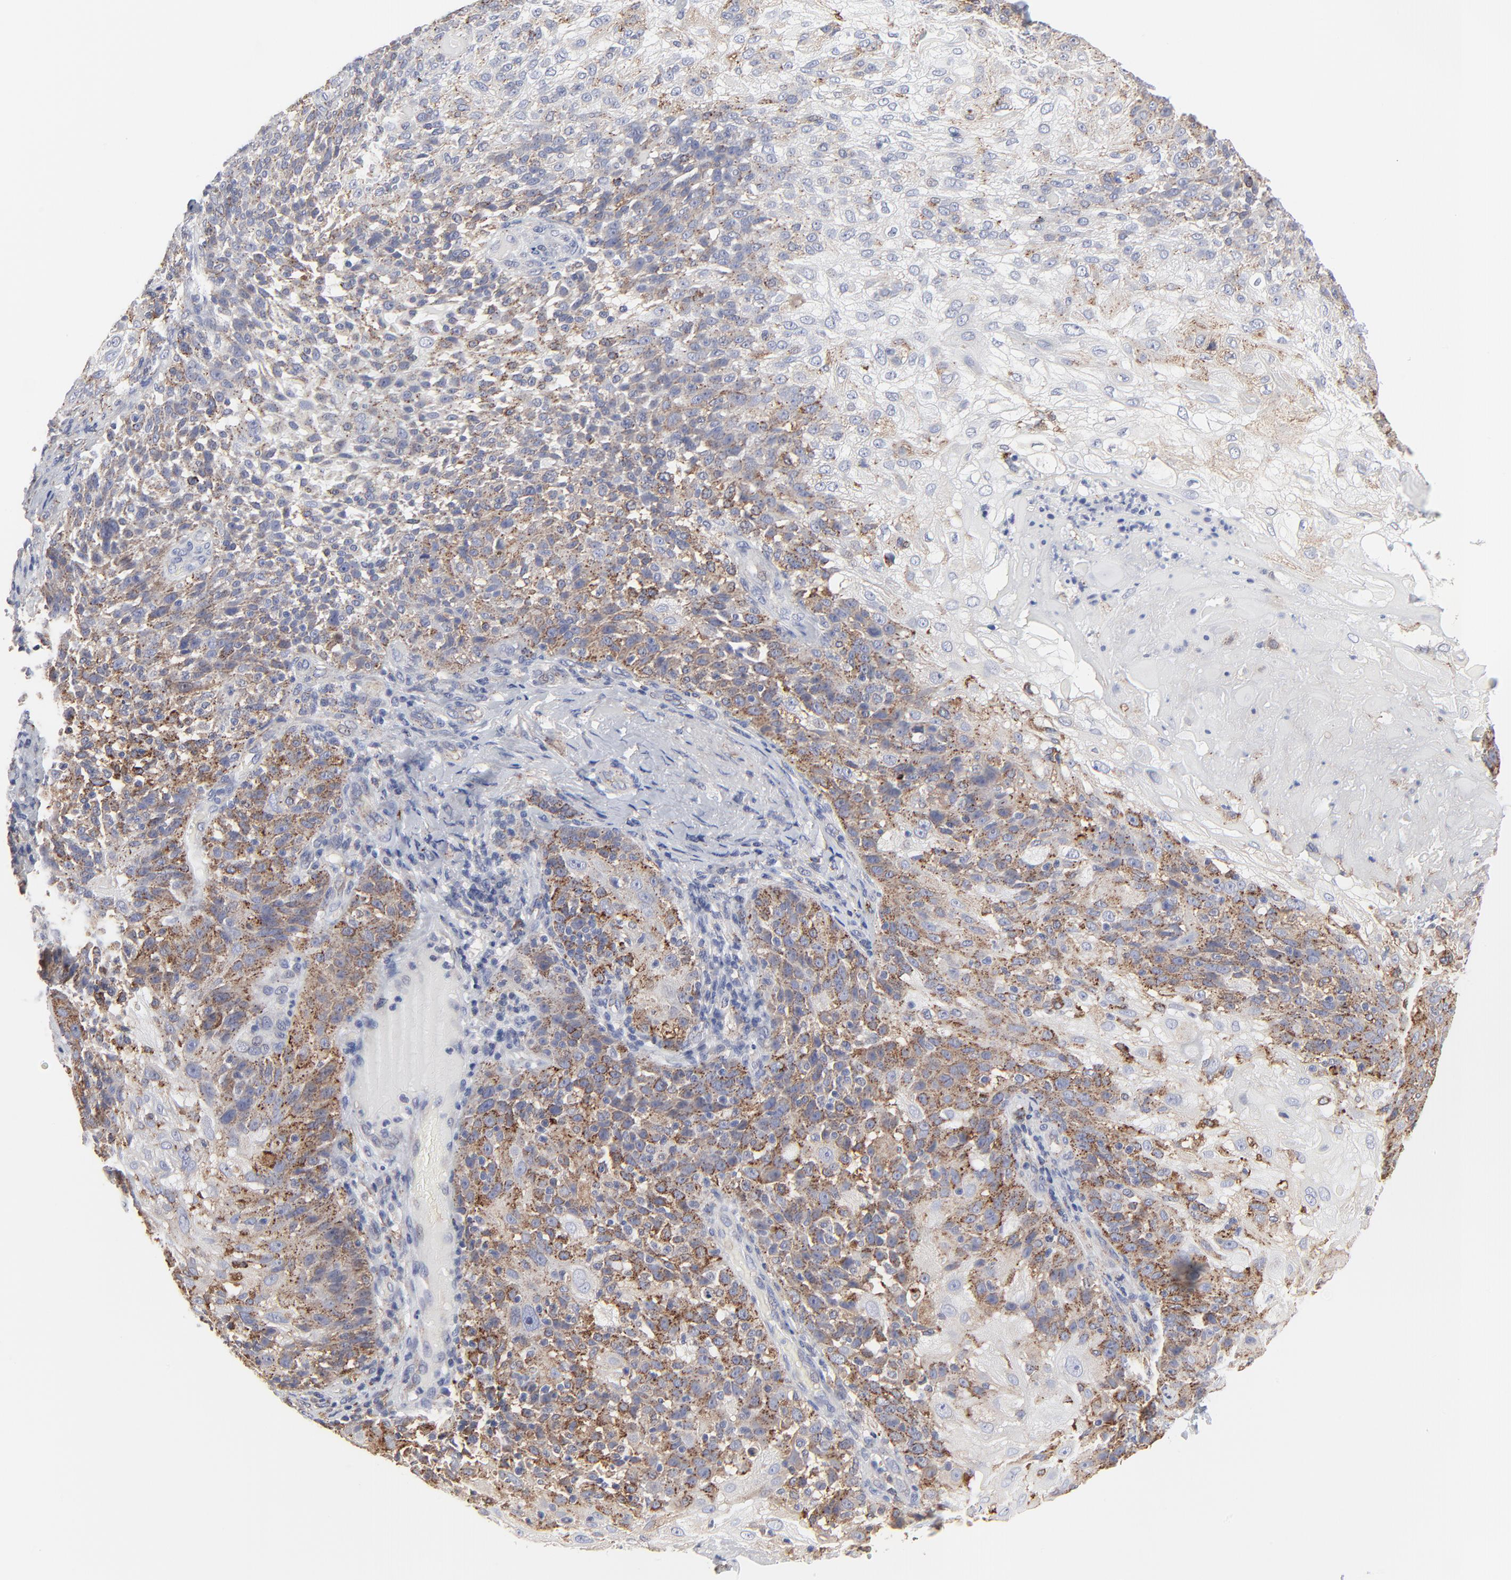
{"staining": {"intensity": "moderate", "quantity": ">75%", "location": "cytoplasmic/membranous"}, "tissue": "skin cancer", "cell_type": "Tumor cells", "image_type": "cancer", "snomed": [{"axis": "morphology", "description": "Normal tissue, NOS"}, {"axis": "morphology", "description": "Squamous cell carcinoma, NOS"}, {"axis": "topography", "description": "Skin"}], "caption": "Approximately >75% of tumor cells in skin squamous cell carcinoma reveal moderate cytoplasmic/membranous protein expression as visualized by brown immunohistochemical staining.", "gene": "TRIM22", "patient": {"sex": "female", "age": 83}}